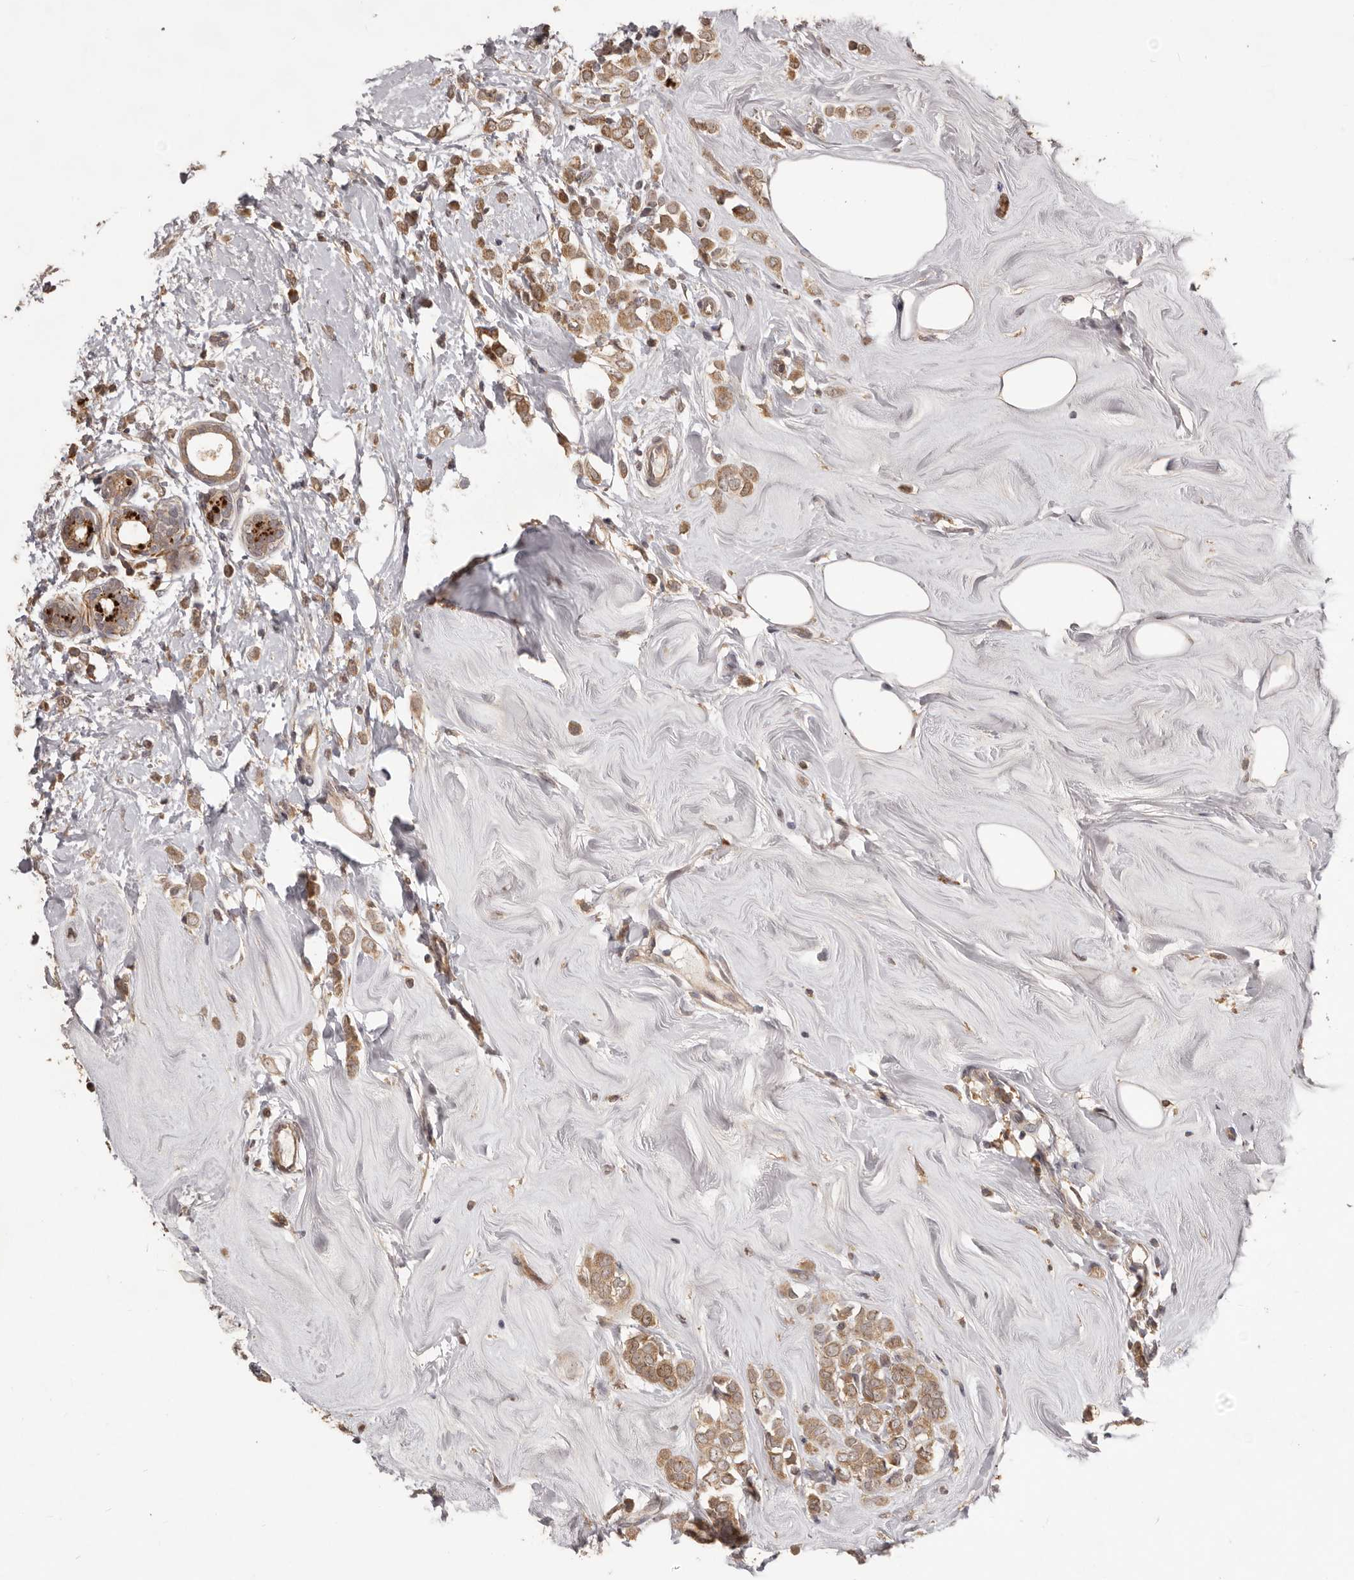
{"staining": {"intensity": "moderate", "quantity": ">75%", "location": "cytoplasmic/membranous"}, "tissue": "breast cancer", "cell_type": "Tumor cells", "image_type": "cancer", "snomed": [{"axis": "morphology", "description": "Lobular carcinoma"}, {"axis": "topography", "description": "Breast"}], "caption": "Human lobular carcinoma (breast) stained with a protein marker shows moderate staining in tumor cells.", "gene": "RNF187", "patient": {"sex": "female", "age": 47}}